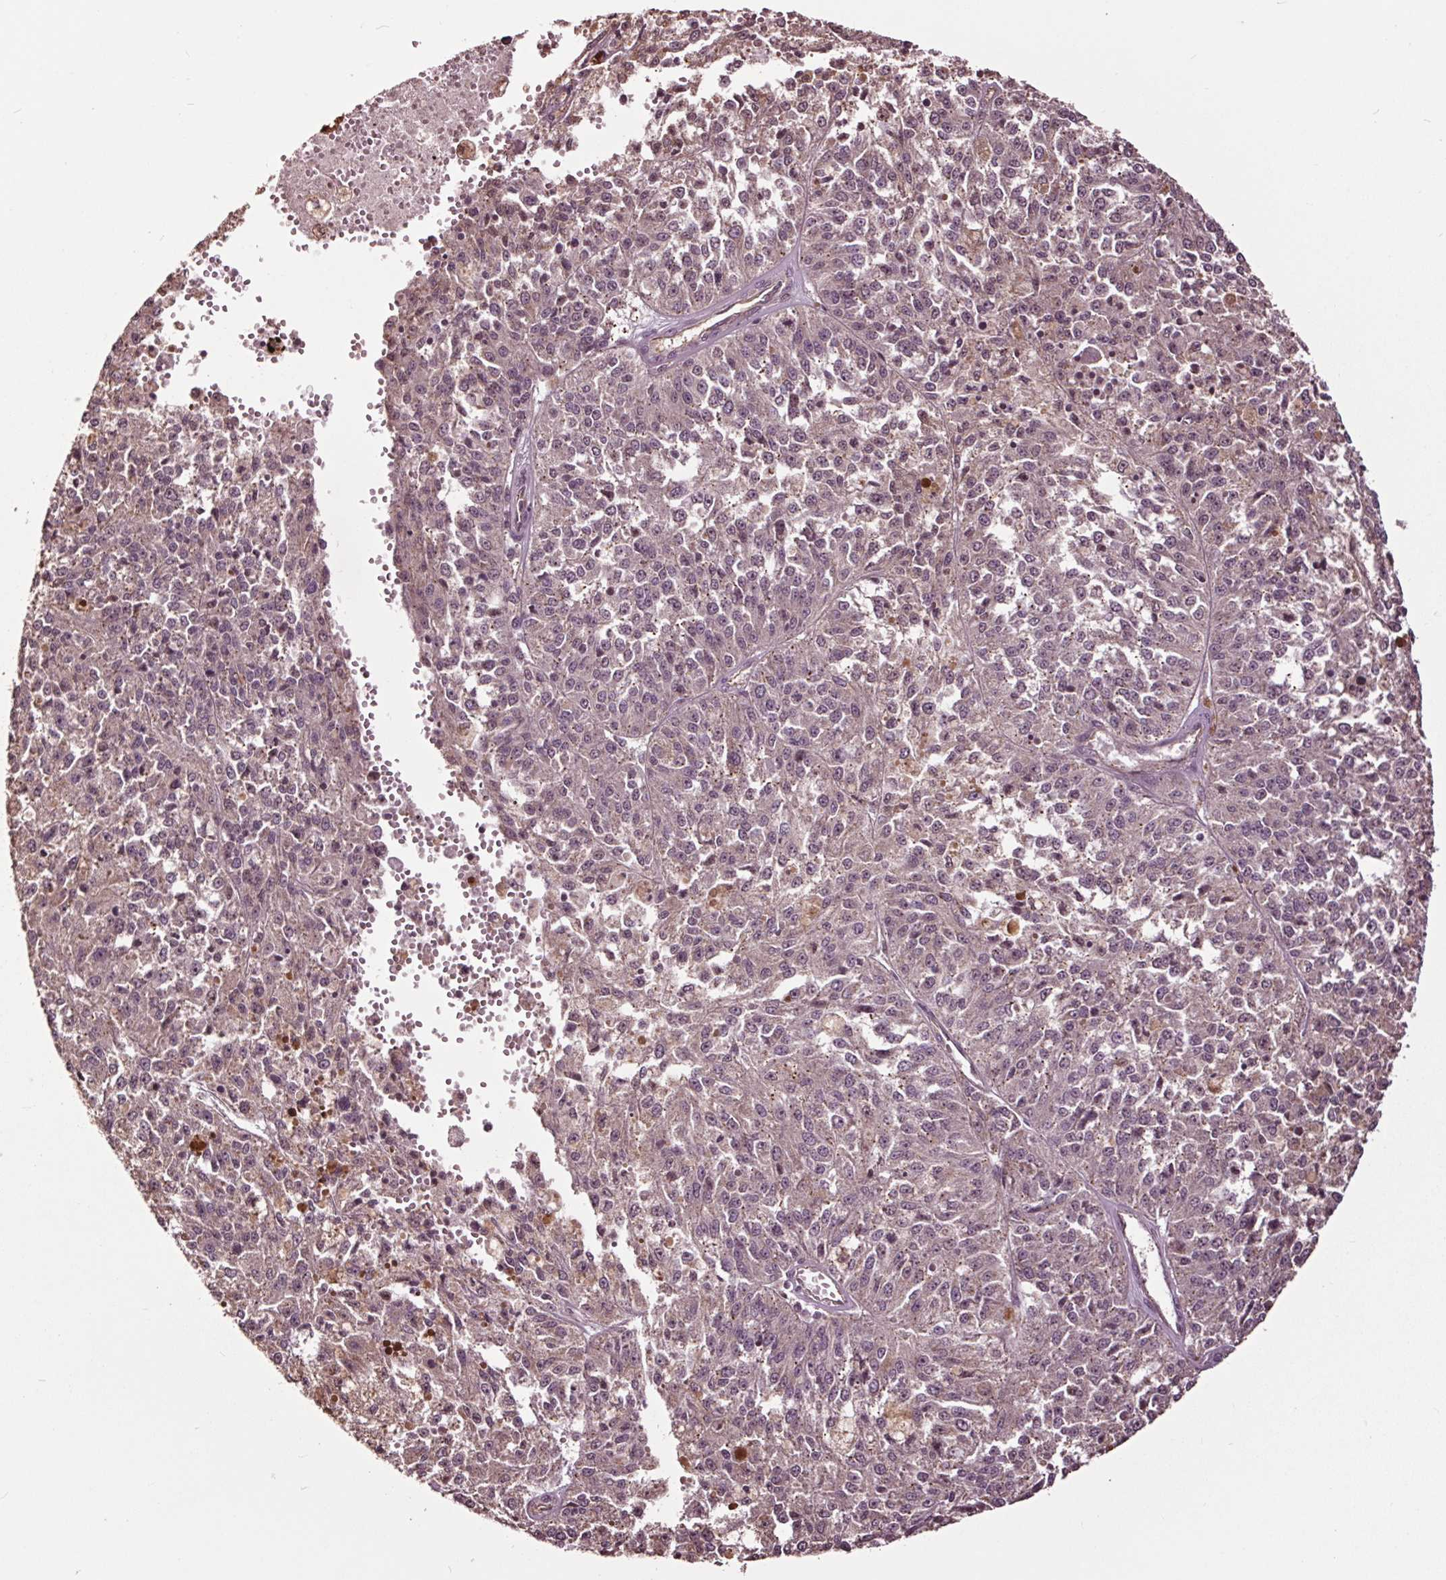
{"staining": {"intensity": "weak", "quantity": "<25%", "location": "cytoplasmic/membranous,nuclear"}, "tissue": "melanoma", "cell_type": "Tumor cells", "image_type": "cancer", "snomed": [{"axis": "morphology", "description": "Malignant melanoma, Metastatic site"}, {"axis": "topography", "description": "Lymph node"}], "caption": "This is an immunohistochemistry (IHC) micrograph of human malignant melanoma (metastatic site). There is no positivity in tumor cells.", "gene": "CEP95", "patient": {"sex": "female", "age": 64}}